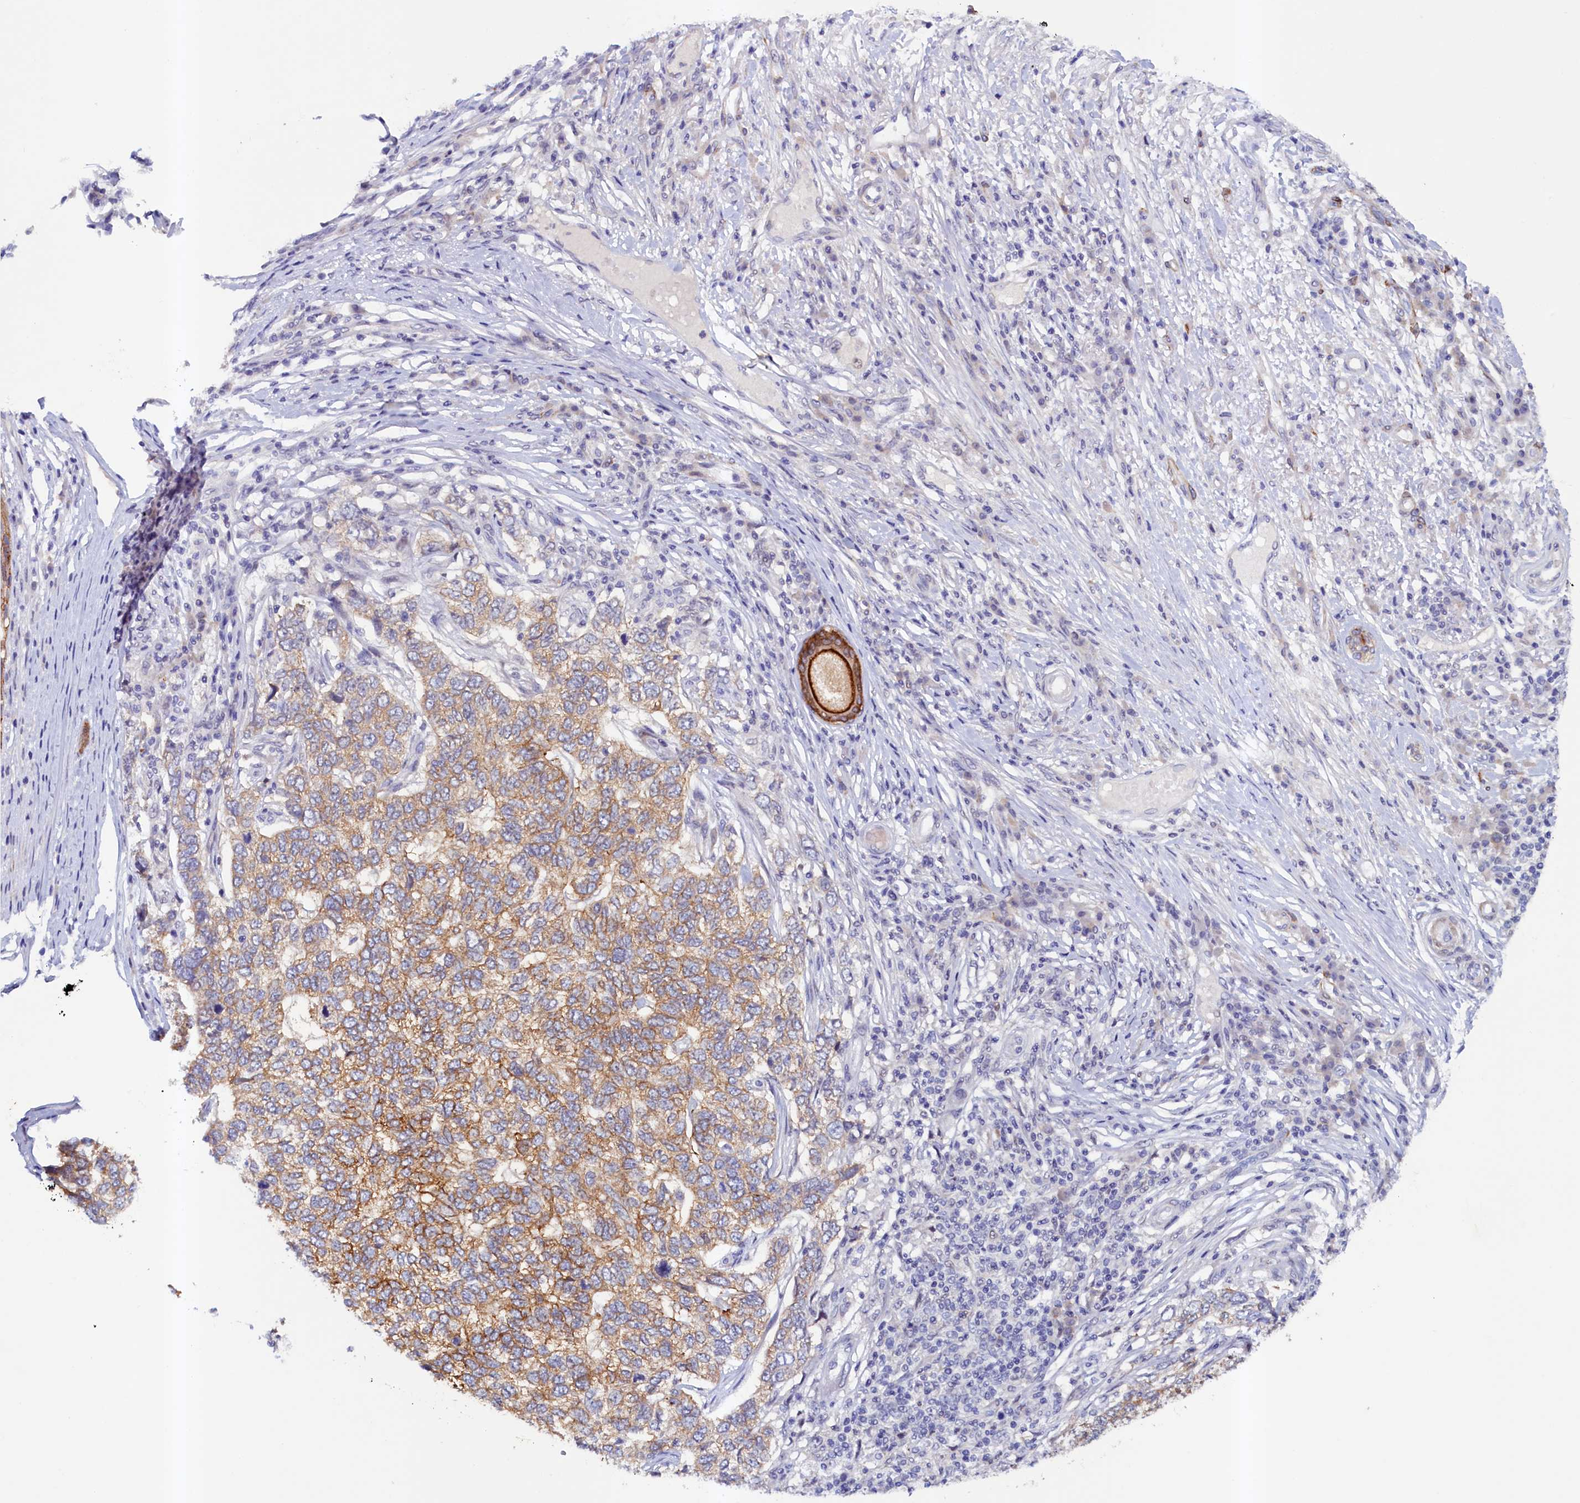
{"staining": {"intensity": "moderate", "quantity": ">75%", "location": "cytoplasmic/membranous"}, "tissue": "skin cancer", "cell_type": "Tumor cells", "image_type": "cancer", "snomed": [{"axis": "morphology", "description": "Basal cell carcinoma"}, {"axis": "topography", "description": "Skin"}], "caption": "IHC (DAB) staining of human basal cell carcinoma (skin) displays moderate cytoplasmic/membranous protein staining in approximately >75% of tumor cells.", "gene": "PACSIN3", "patient": {"sex": "female", "age": 65}}